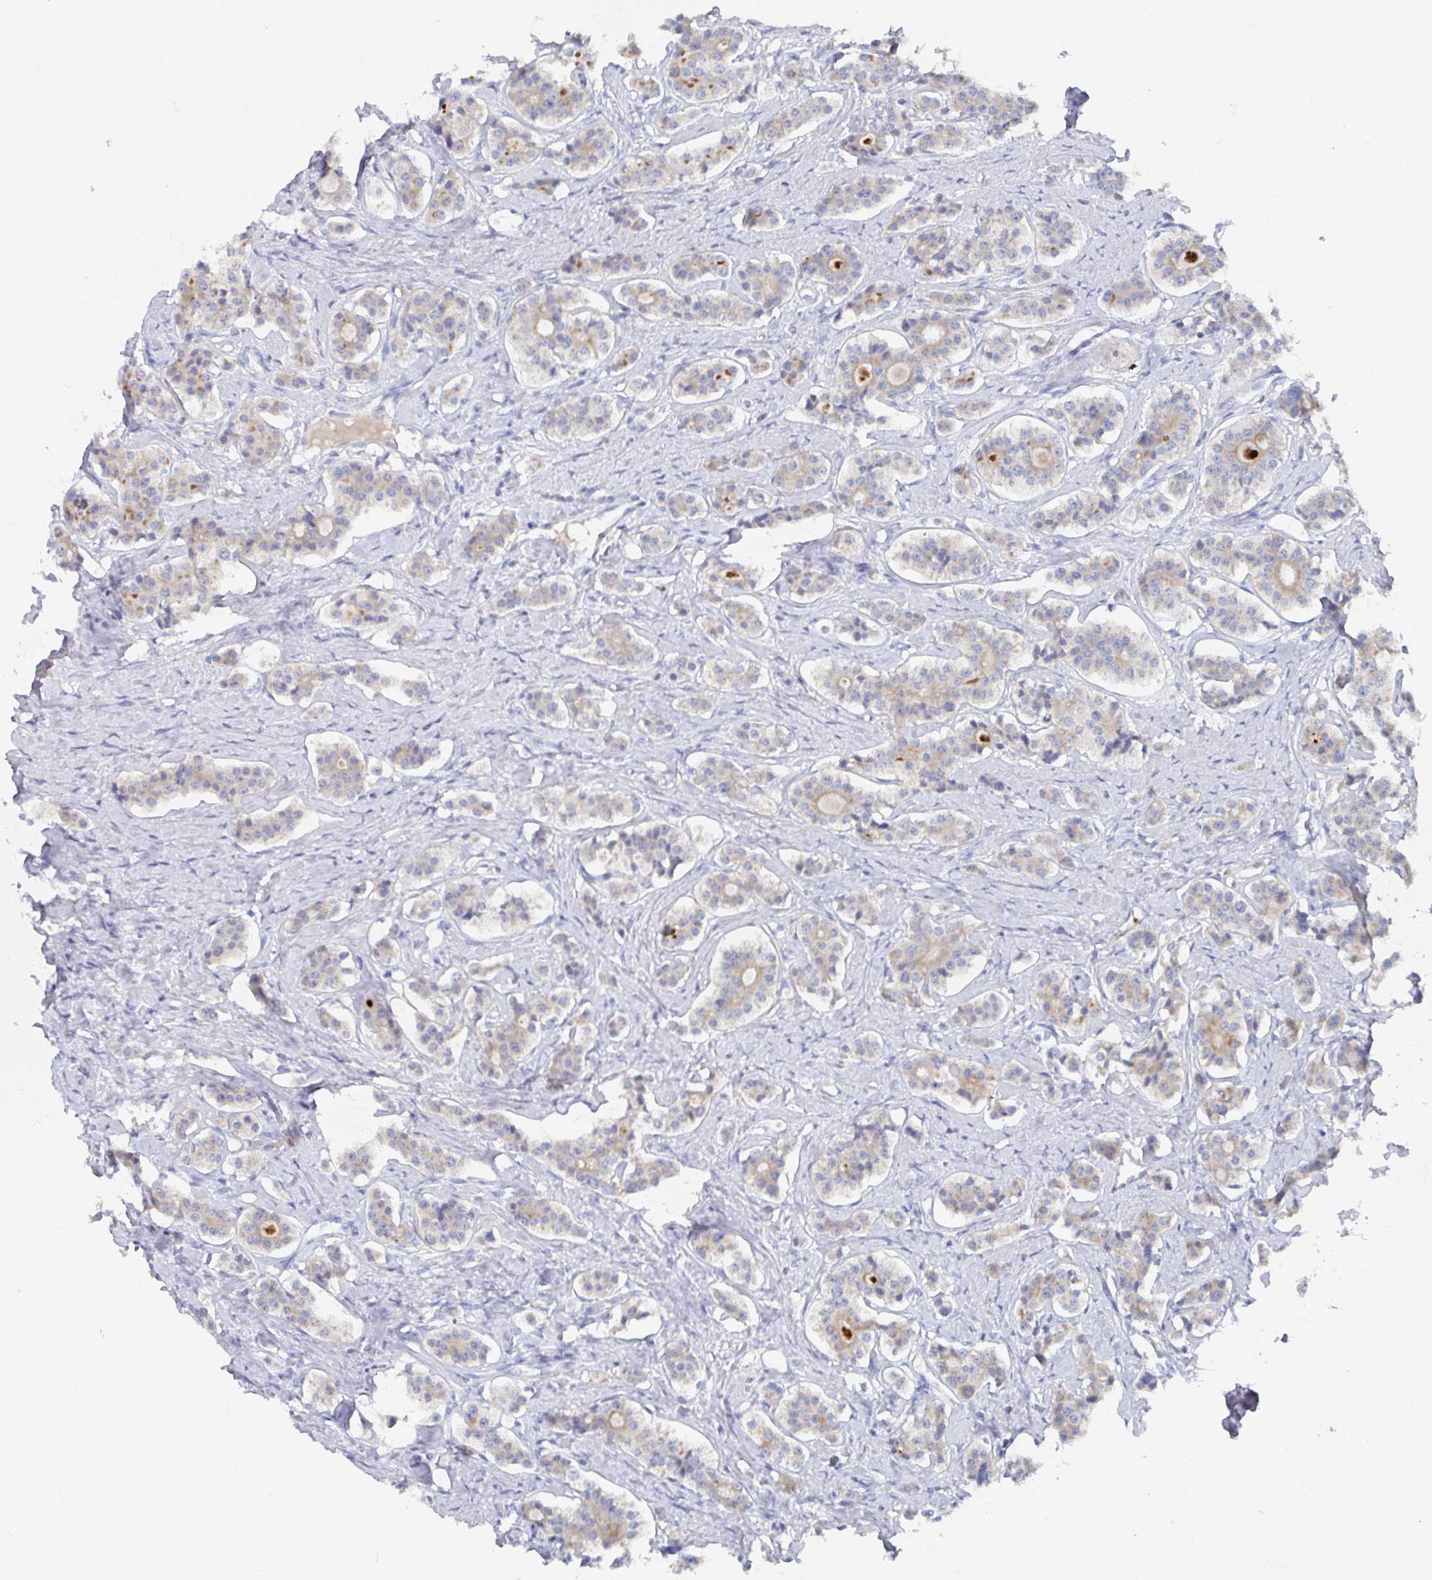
{"staining": {"intensity": "weak", "quantity": "25%-75%", "location": "cytoplasmic/membranous"}, "tissue": "carcinoid", "cell_type": "Tumor cells", "image_type": "cancer", "snomed": [{"axis": "morphology", "description": "Carcinoid, malignant, NOS"}, {"axis": "topography", "description": "Small intestine"}], "caption": "This image reveals IHC staining of carcinoid, with low weak cytoplasmic/membranous staining in about 25%-75% of tumor cells.", "gene": "GPR148", "patient": {"sex": "male", "age": 63}}